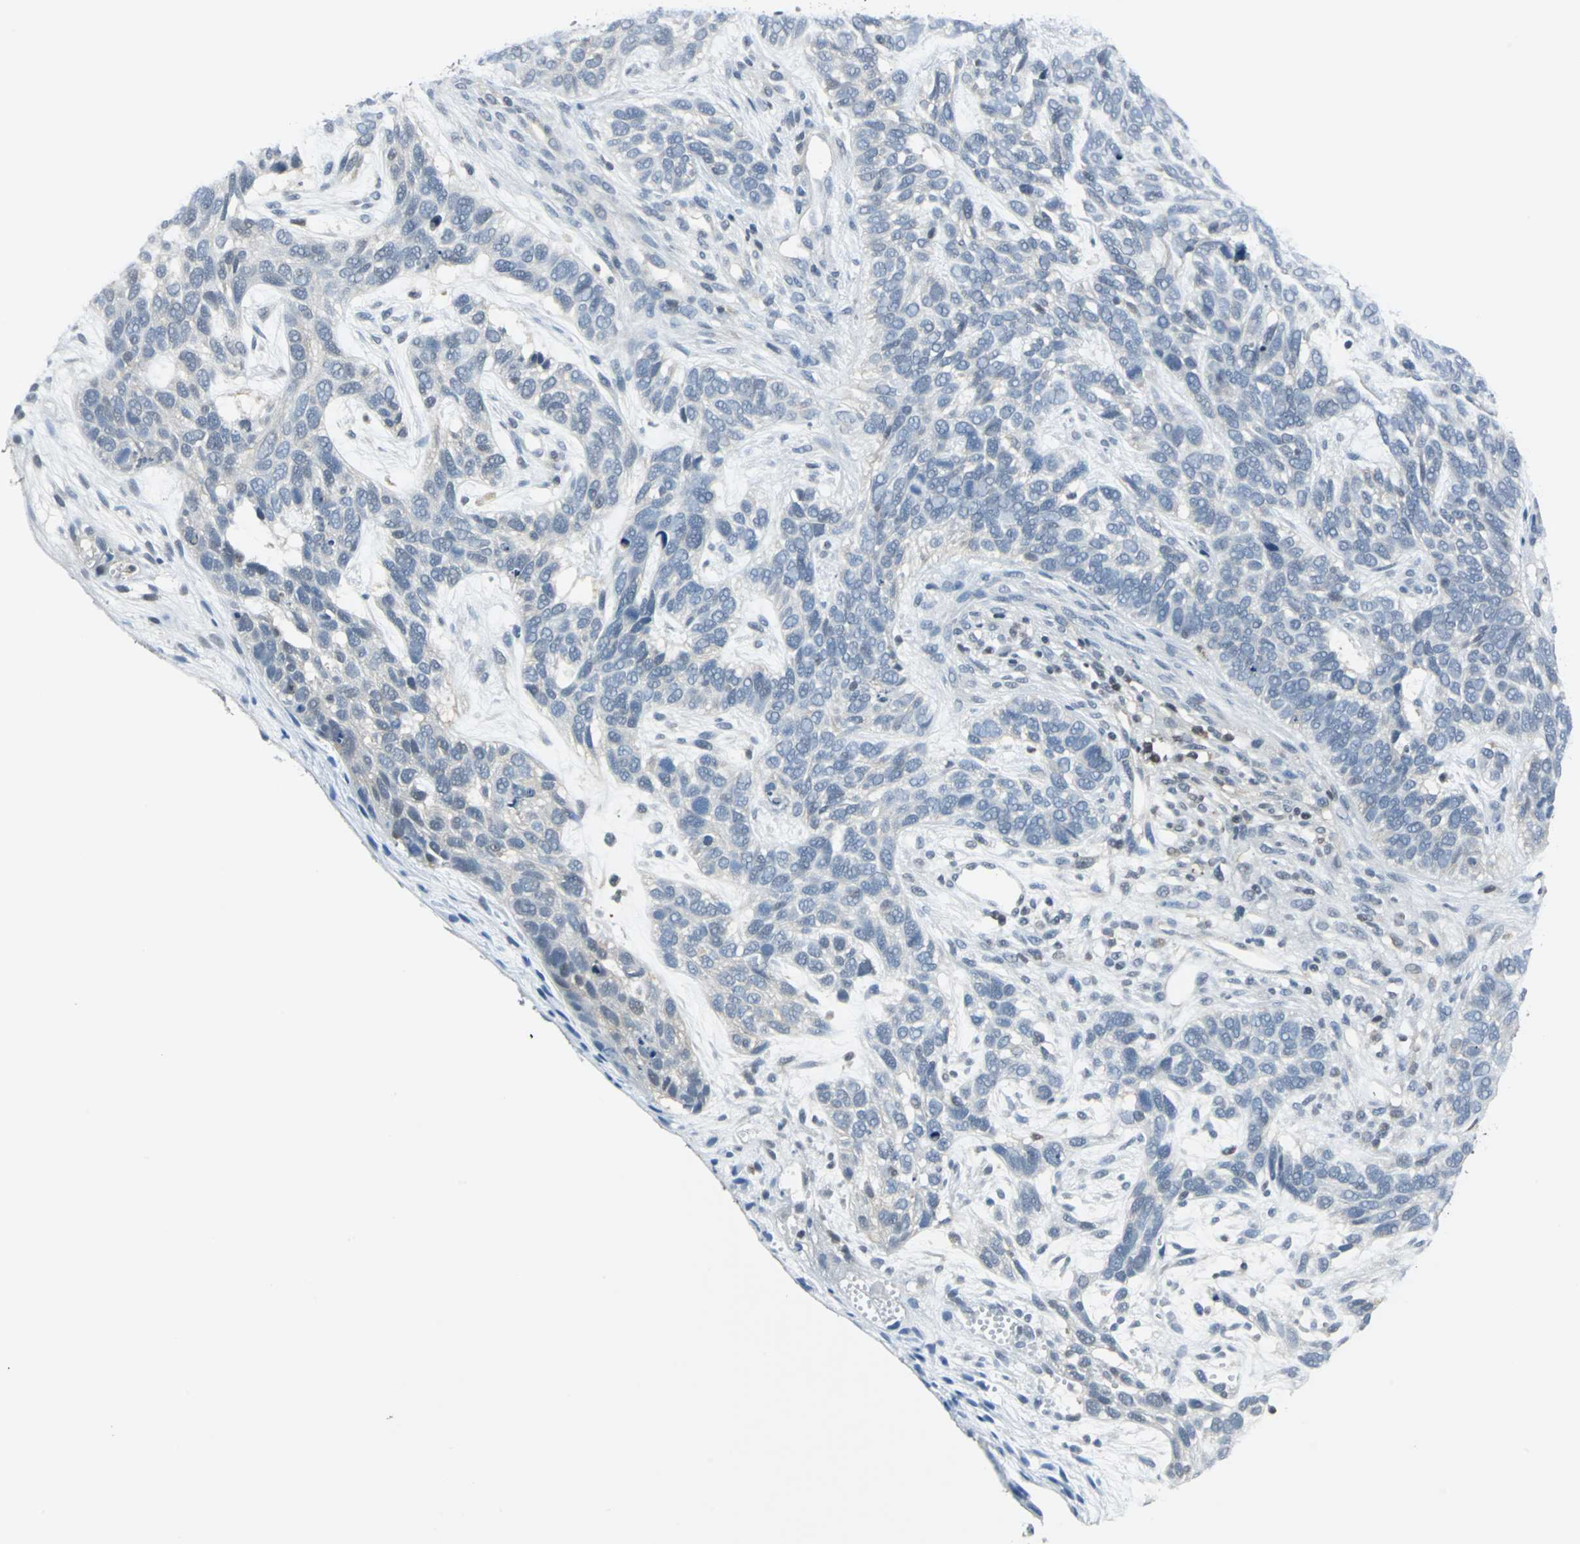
{"staining": {"intensity": "negative", "quantity": "none", "location": "none"}, "tissue": "skin cancer", "cell_type": "Tumor cells", "image_type": "cancer", "snomed": [{"axis": "morphology", "description": "Basal cell carcinoma"}, {"axis": "topography", "description": "Skin"}], "caption": "This is an immunohistochemistry photomicrograph of skin cancer (basal cell carcinoma). There is no staining in tumor cells.", "gene": "PSME1", "patient": {"sex": "male", "age": 87}}